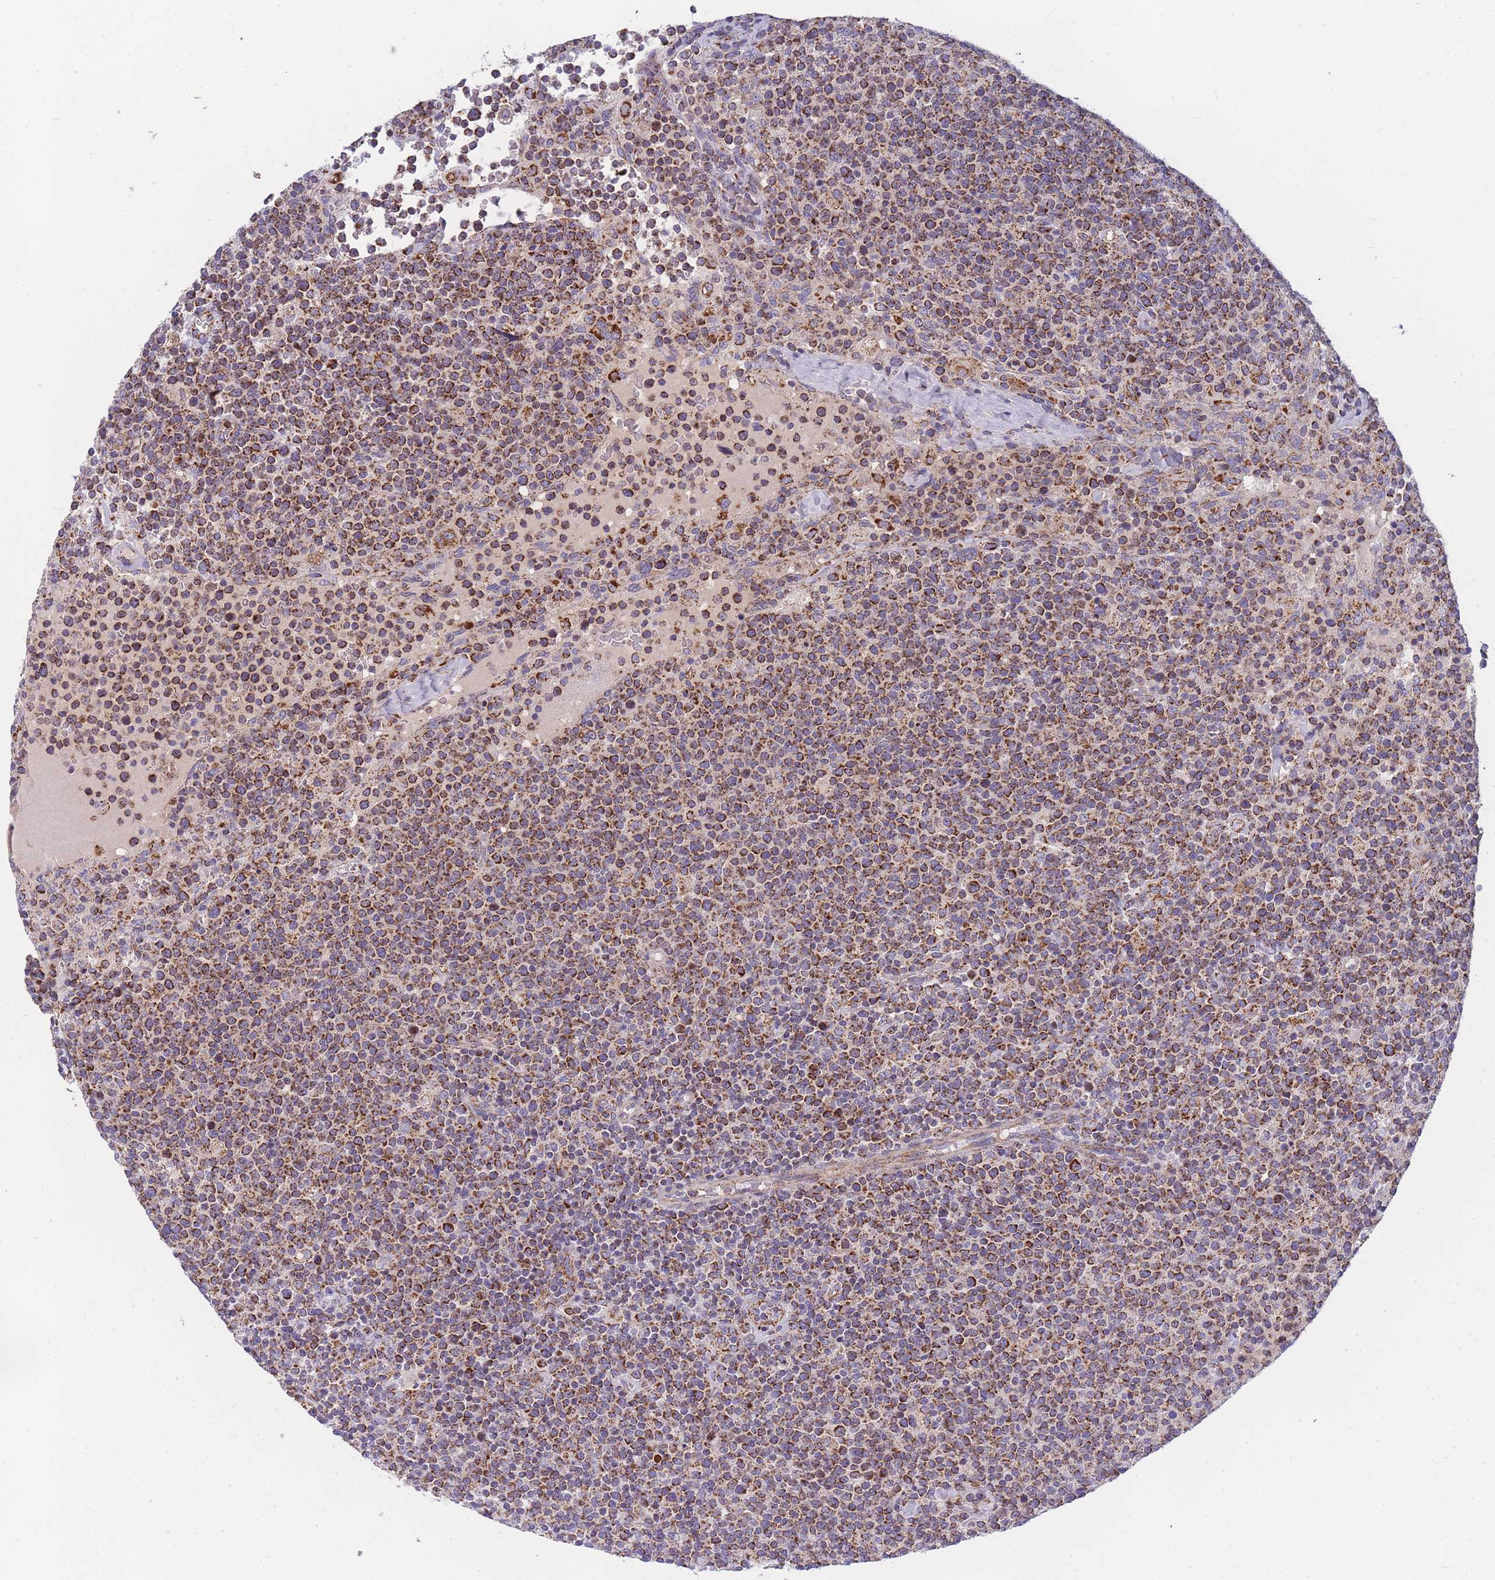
{"staining": {"intensity": "moderate", "quantity": ">75%", "location": "cytoplasmic/membranous"}, "tissue": "lymphoma", "cell_type": "Tumor cells", "image_type": "cancer", "snomed": [{"axis": "morphology", "description": "Malignant lymphoma, non-Hodgkin's type, High grade"}, {"axis": "topography", "description": "Lymph node"}], "caption": "Immunohistochemical staining of malignant lymphoma, non-Hodgkin's type (high-grade) exhibits medium levels of moderate cytoplasmic/membranous protein staining in approximately >75% of tumor cells.", "gene": "MRPS11", "patient": {"sex": "male", "age": 61}}